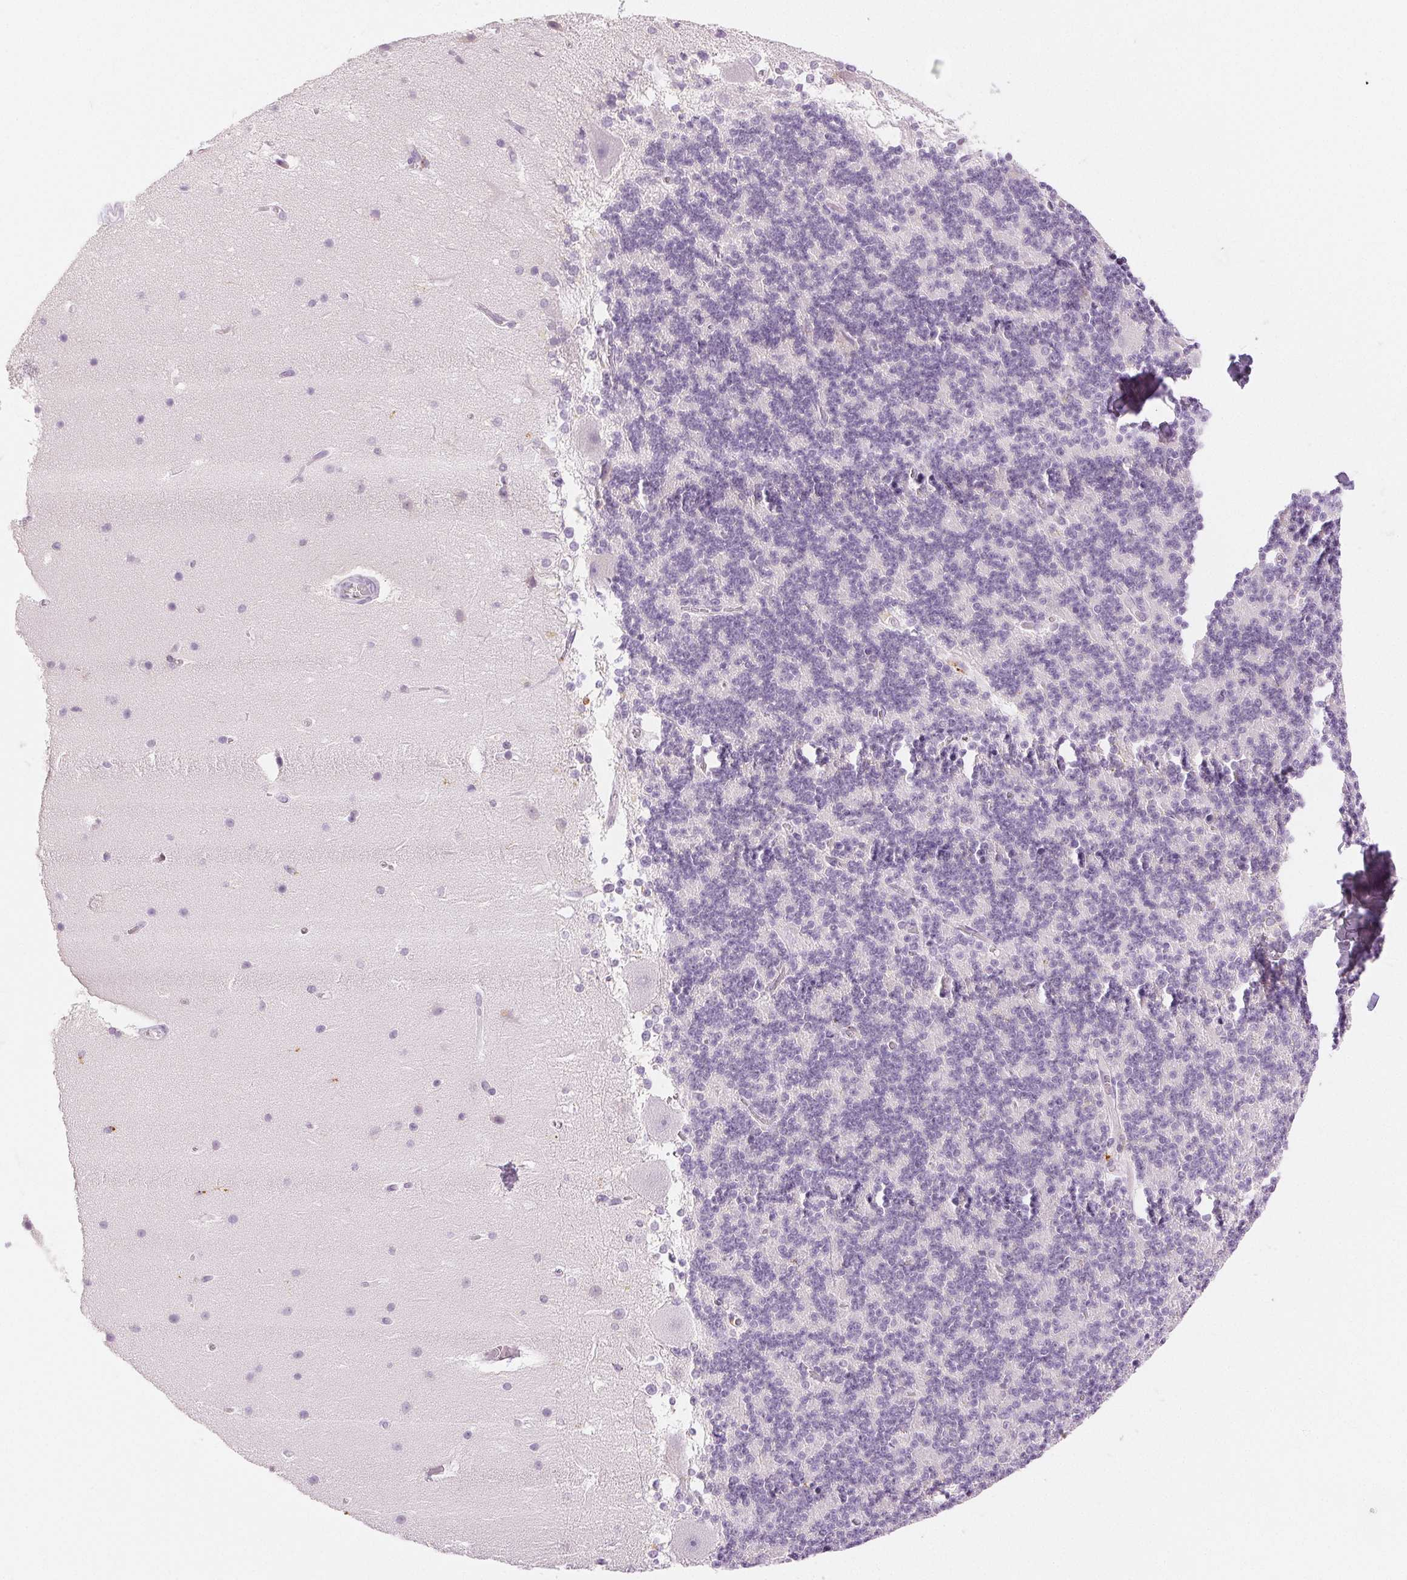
{"staining": {"intensity": "negative", "quantity": "none", "location": "none"}, "tissue": "cerebellum", "cell_type": "Cells in granular layer", "image_type": "normal", "snomed": [{"axis": "morphology", "description": "Normal tissue, NOS"}, {"axis": "topography", "description": "Cerebellum"}], "caption": "This is an IHC micrograph of benign human cerebellum. There is no expression in cells in granular layer.", "gene": "SLC5A2", "patient": {"sex": "female", "age": 19}}